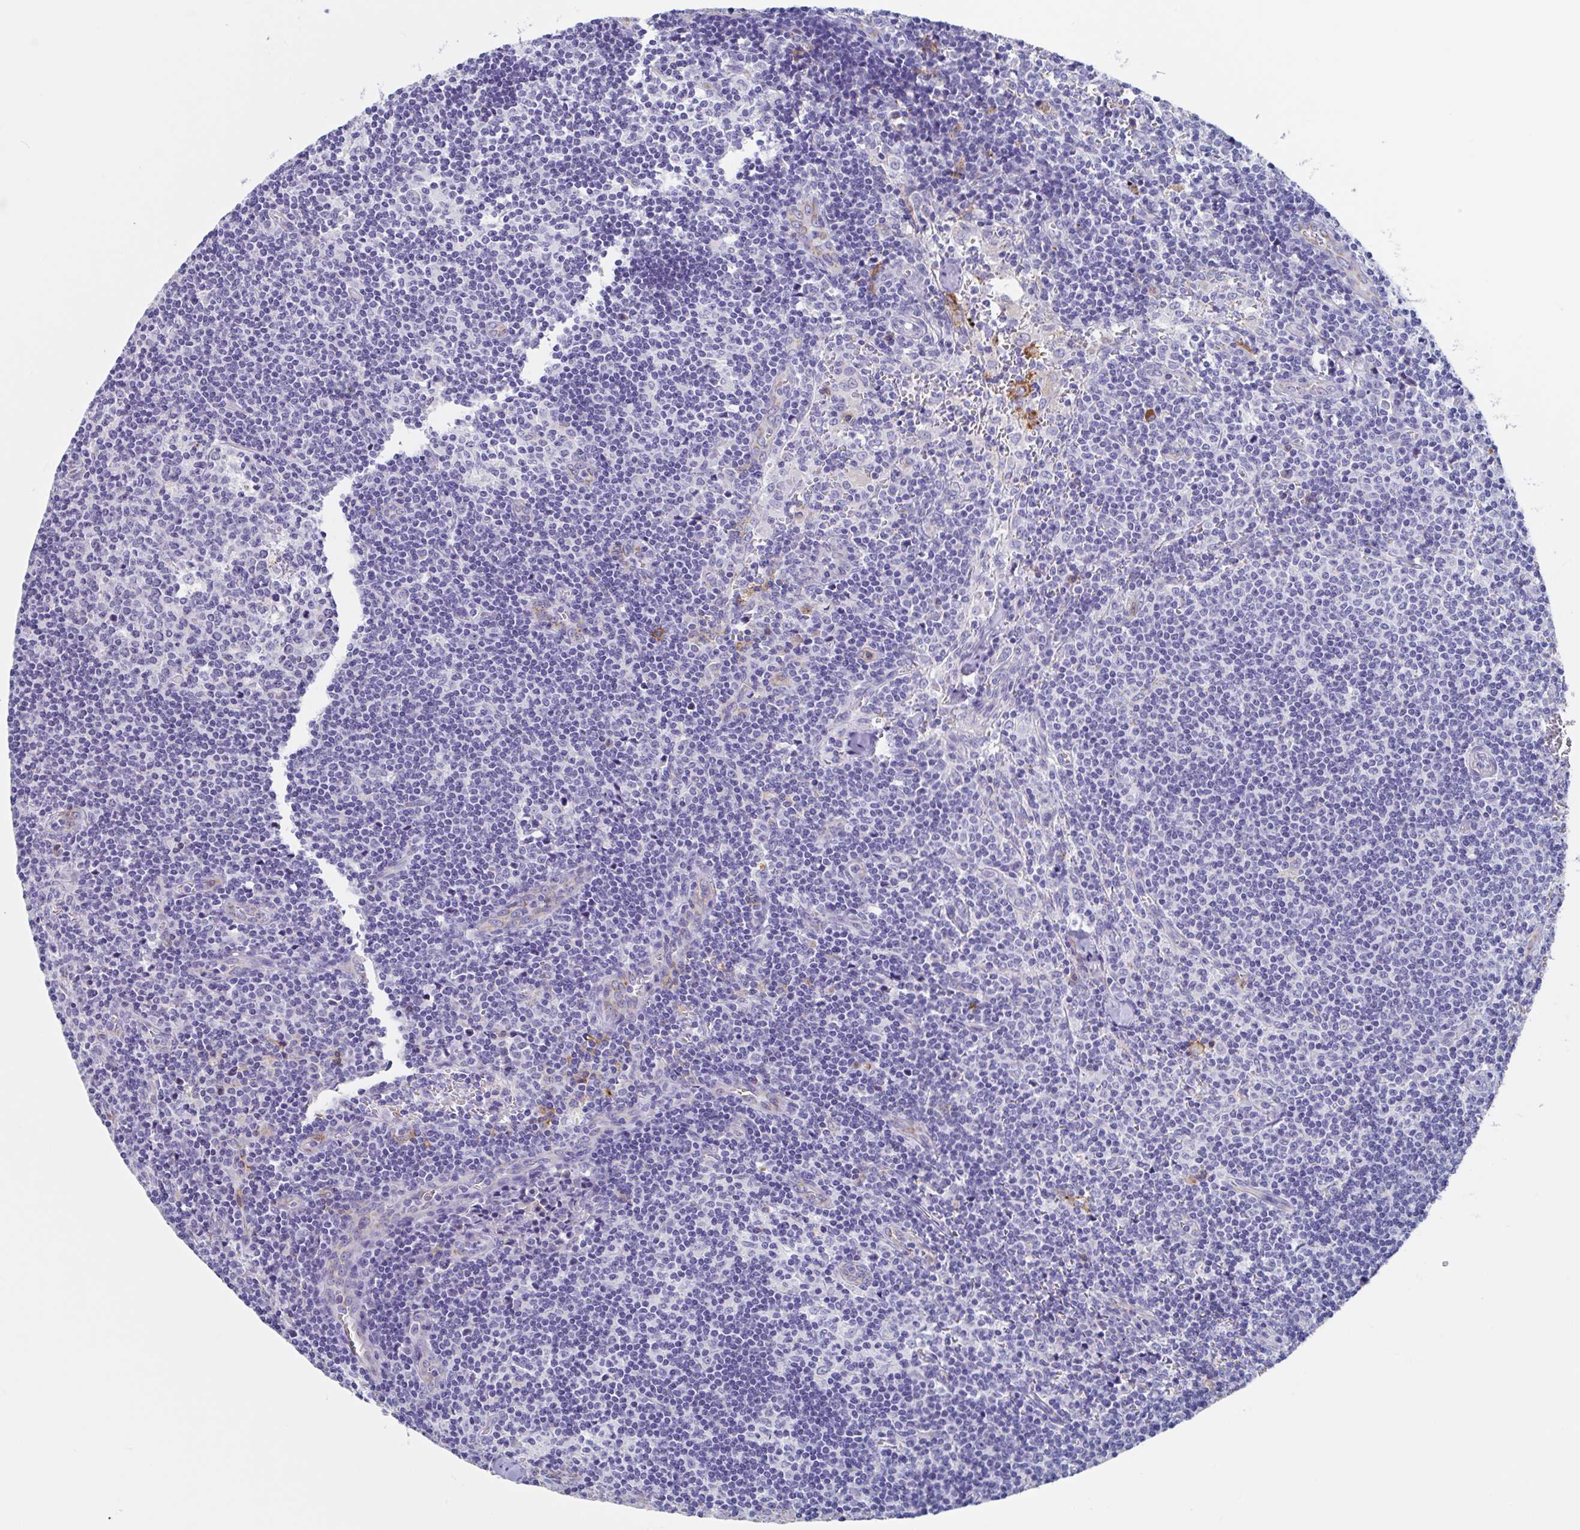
{"staining": {"intensity": "negative", "quantity": "none", "location": "none"}, "tissue": "lymph node", "cell_type": "Germinal center cells", "image_type": "normal", "snomed": [{"axis": "morphology", "description": "Normal tissue, NOS"}, {"axis": "topography", "description": "Lymph node"}], "caption": "High magnification brightfield microscopy of unremarkable lymph node stained with DAB (brown) and counterstained with hematoxylin (blue): germinal center cells show no significant positivity. (Immunohistochemistry, brightfield microscopy, high magnification).", "gene": "FCGR3A", "patient": {"sex": "female", "age": 45}}